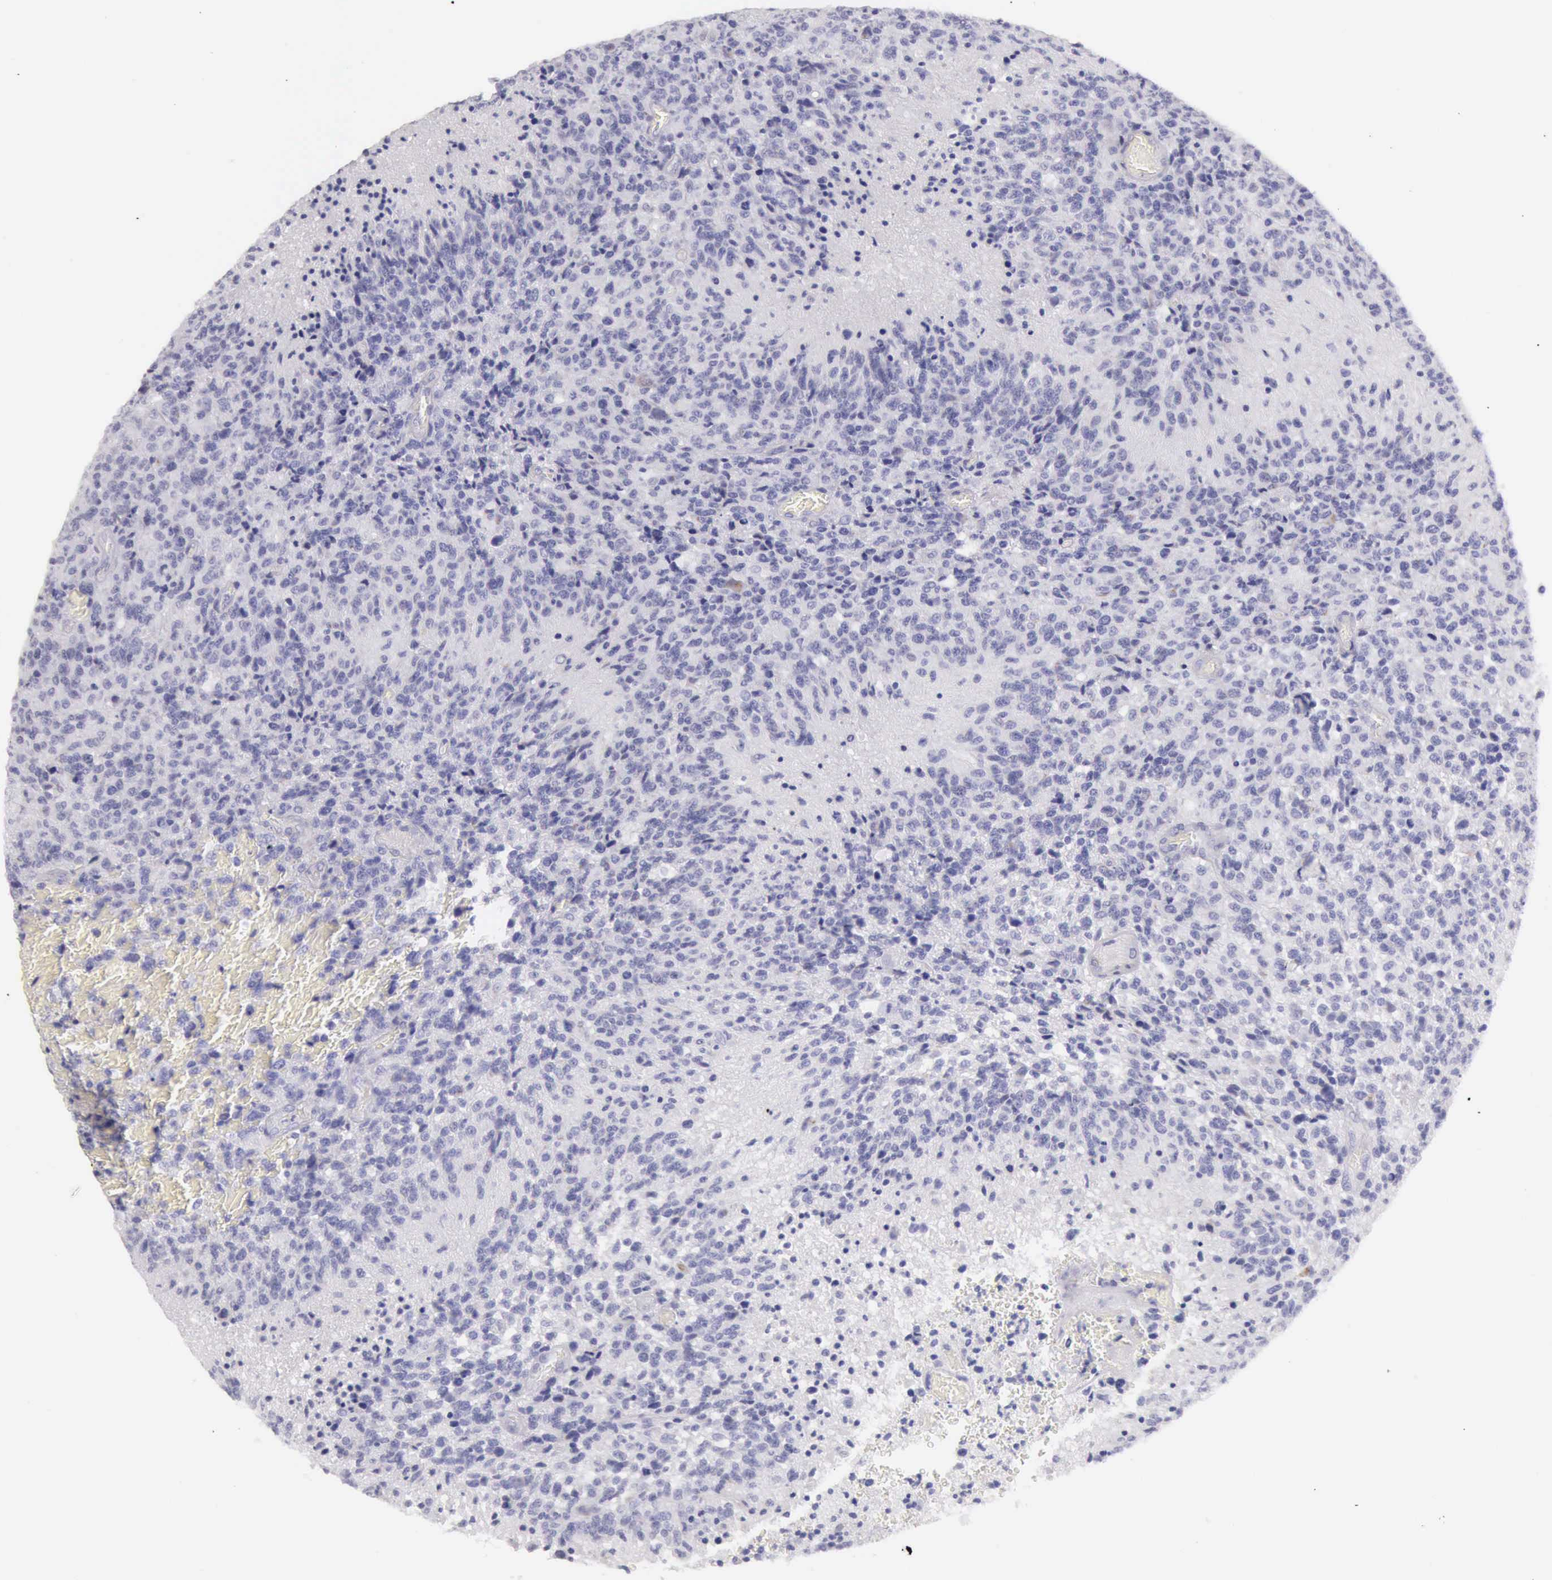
{"staining": {"intensity": "negative", "quantity": "none", "location": "none"}, "tissue": "glioma", "cell_type": "Tumor cells", "image_type": "cancer", "snomed": [{"axis": "morphology", "description": "Glioma, malignant, High grade"}, {"axis": "topography", "description": "Brain"}], "caption": "Immunohistochemical staining of human malignant glioma (high-grade) reveals no significant staining in tumor cells.", "gene": "AOC3", "patient": {"sex": "male", "age": 36}}